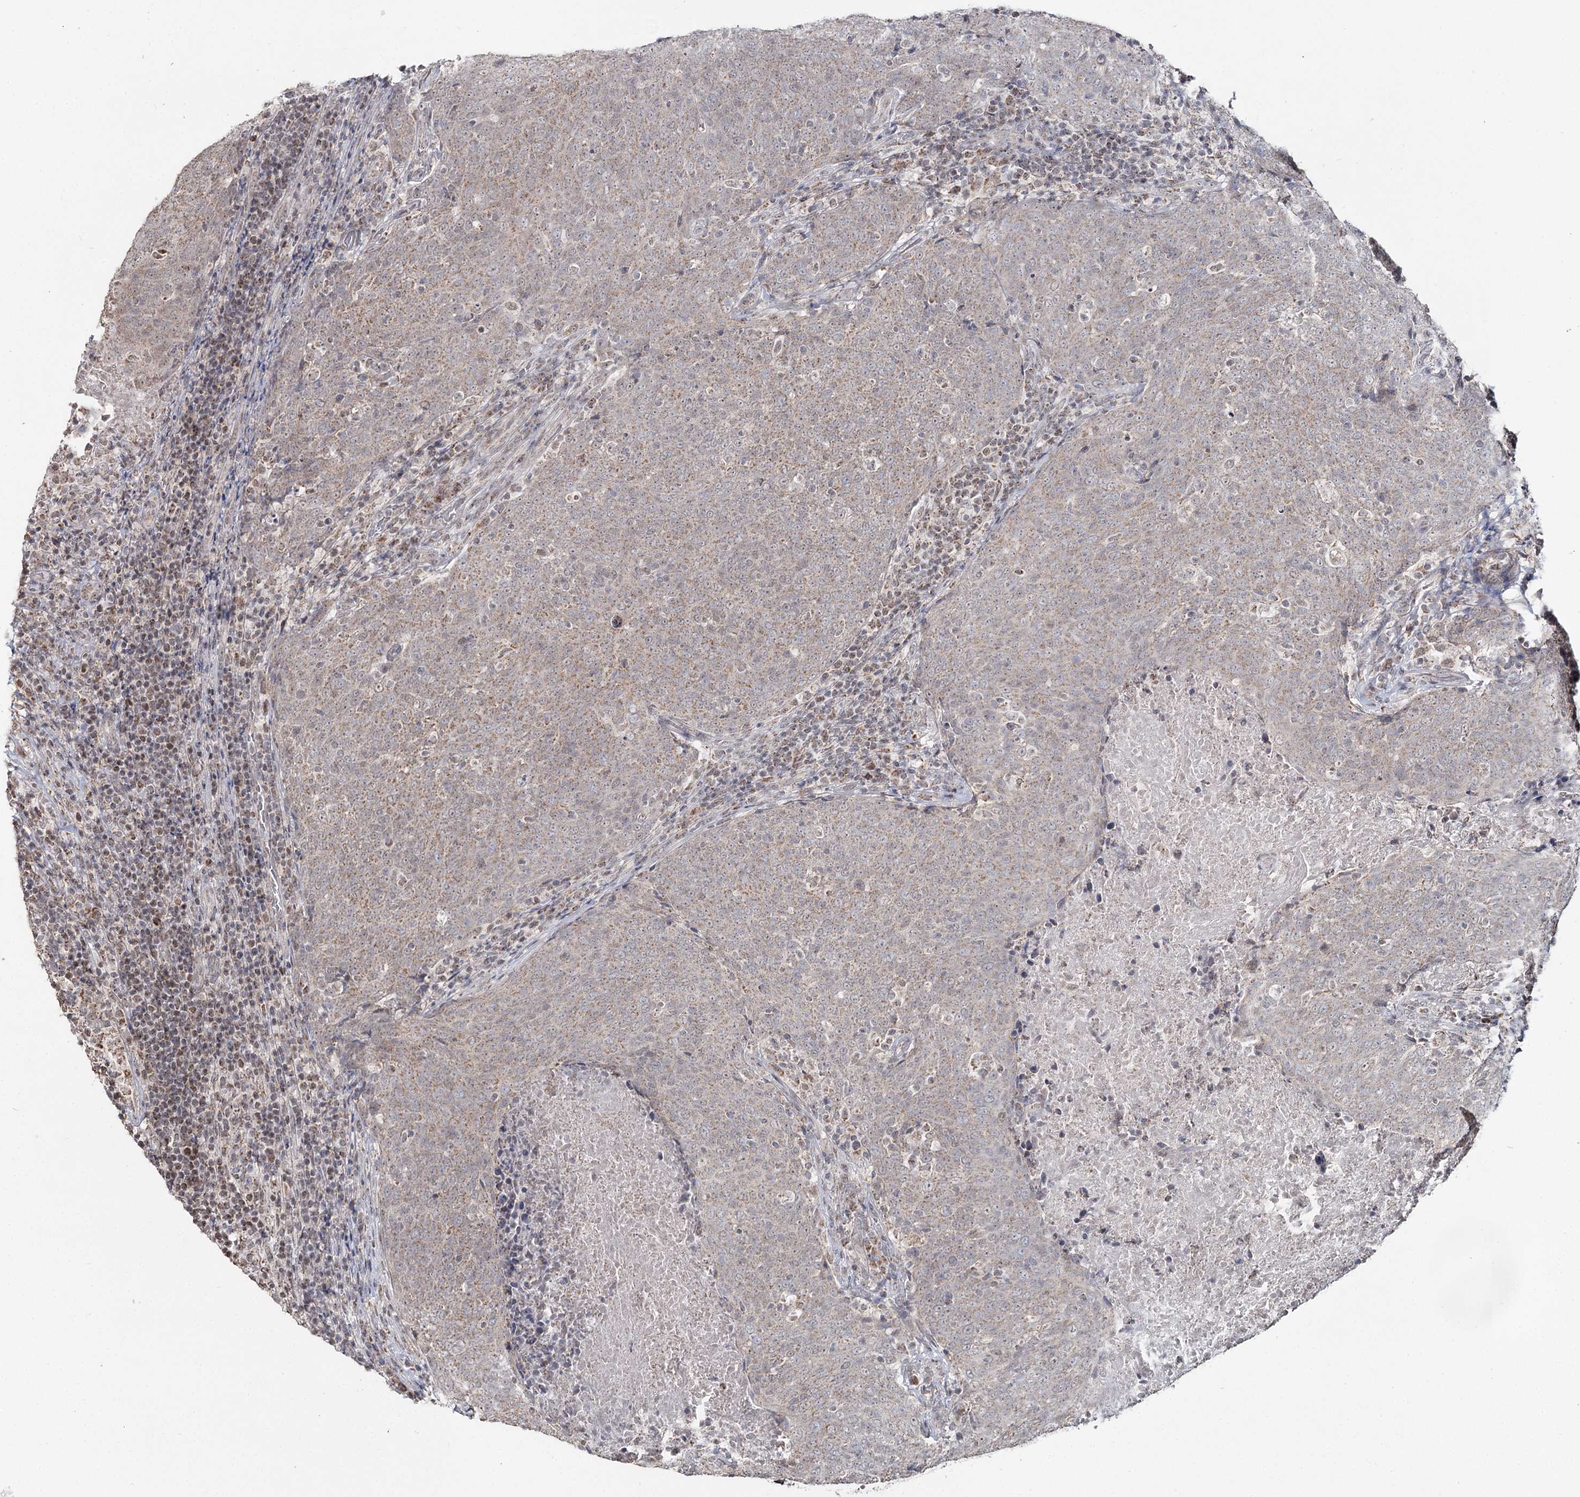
{"staining": {"intensity": "weak", "quantity": "25%-75%", "location": "cytoplasmic/membranous"}, "tissue": "head and neck cancer", "cell_type": "Tumor cells", "image_type": "cancer", "snomed": [{"axis": "morphology", "description": "Squamous cell carcinoma, NOS"}, {"axis": "morphology", "description": "Squamous cell carcinoma, metastatic, NOS"}, {"axis": "topography", "description": "Lymph node"}, {"axis": "topography", "description": "Head-Neck"}], "caption": "Brown immunohistochemical staining in head and neck cancer shows weak cytoplasmic/membranous positivity in approximately 25%-75% of tumor cells.", "gene": "PDHX", "patient": {"sex": "male", "age": 62}}